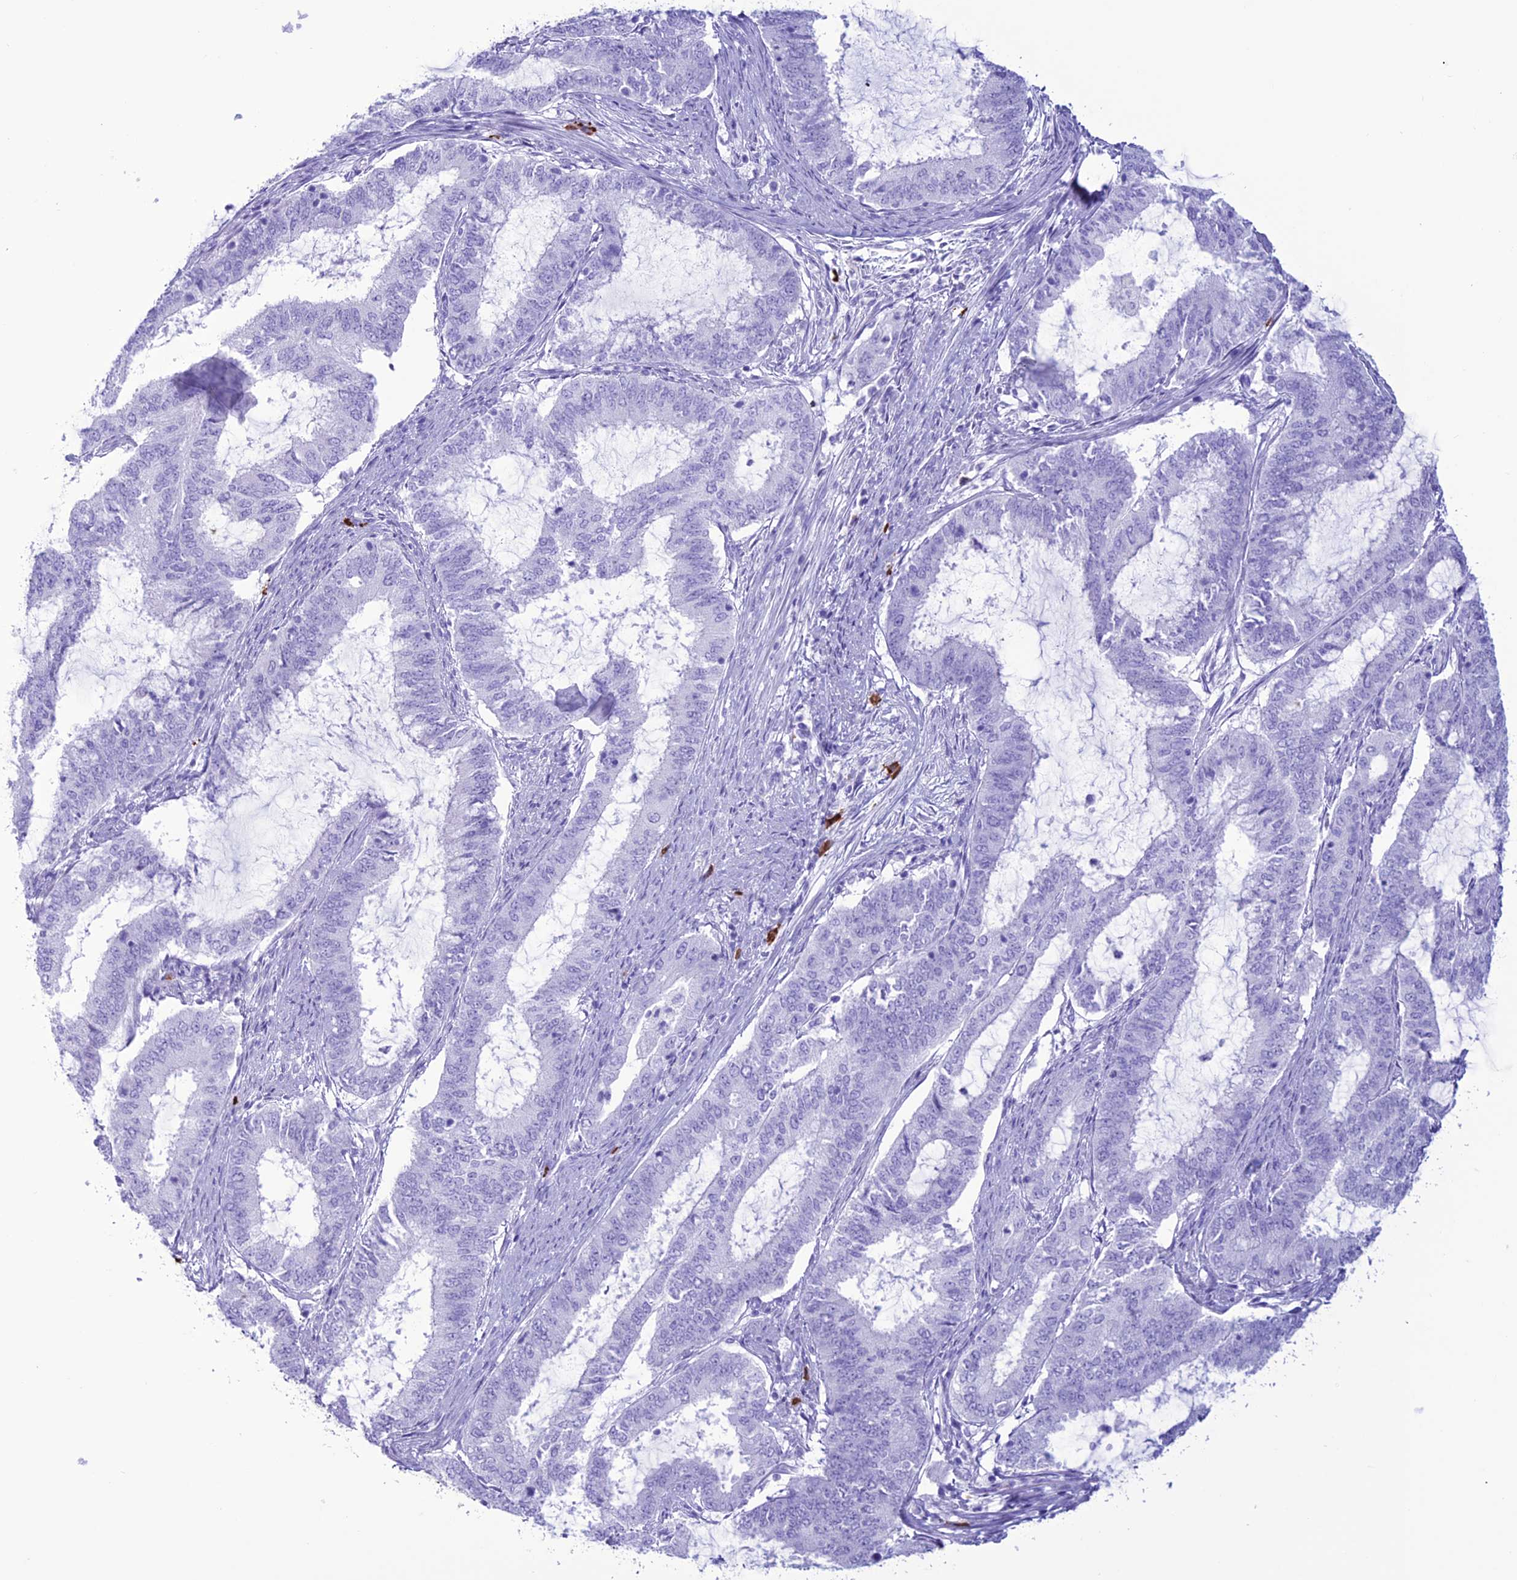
{"staining": {"intensity": "negative", "quantity": "none", "location": "none"}, "tissue": "endometrial cancer", "cell_type": "Tumor cells", "image_type": "cancer", "snomed": [{"axis": "morphology", "description": "Adenocarcinoma, NOS"}, {"axis": "topography", "description": "Endometrium"}], "caption": "An image of adenocarcinoma (endometrial) stained for a protein displays no brown staining in tumor cells.", "gene": "MZB1", "patient": {"sex": "female", "age": 51}}